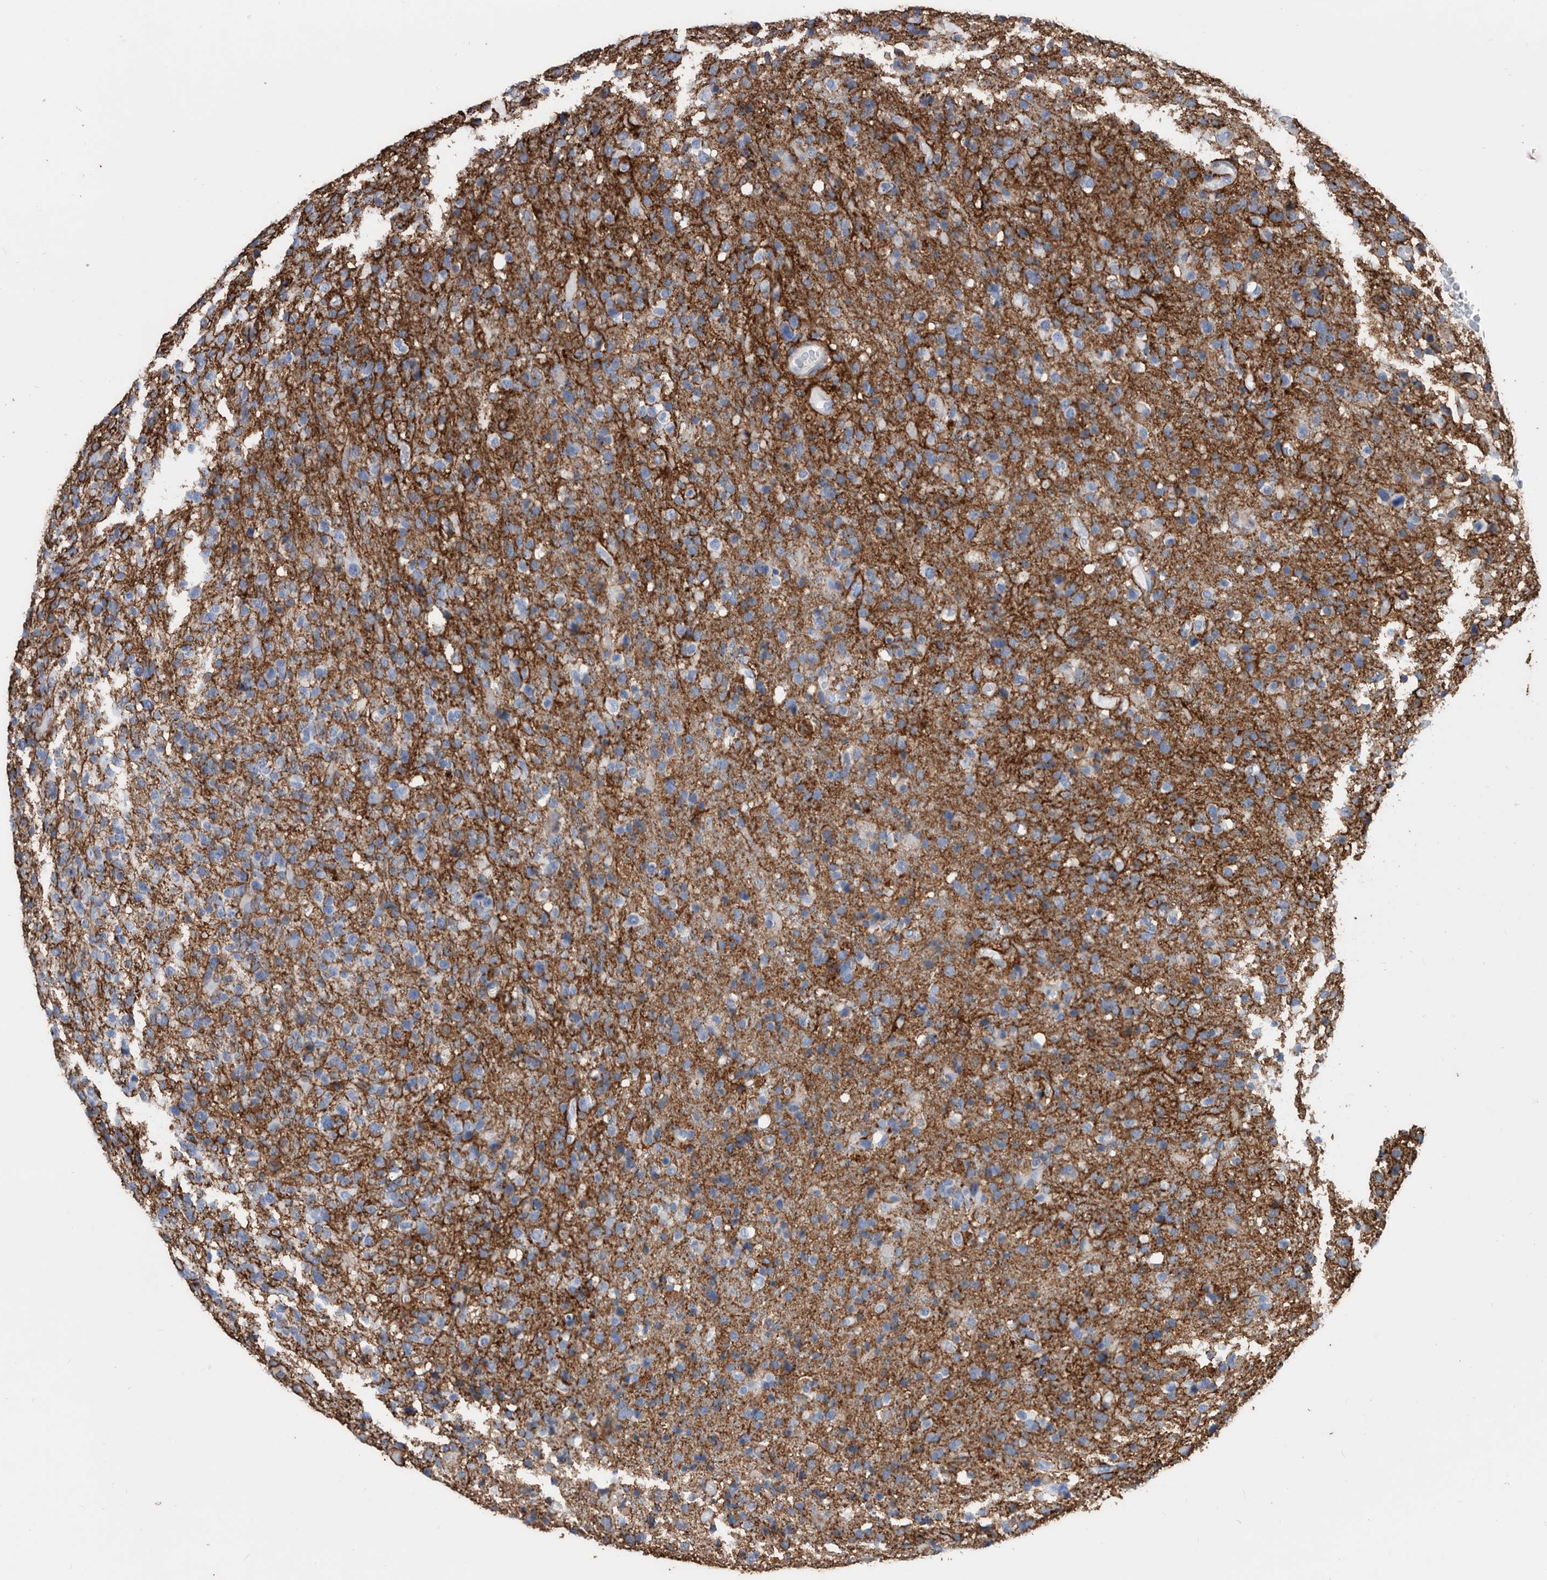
{"staining": {"intensity": "negative", "quantity": "none", "location": "none"}, "tissue": "glioma", "cell_type": "Tumor cells", "image_type": "cancer", "snomed": [{"axis": "morphology", "description": "Glioma, malignant, High grade"}, {"axis": "topography", "description": "Brain"}], "caption": "The micrograph exhibits no staining of tumor cells in glioma. The staining is performed using DAB (3,3'-diaminobenzidine) brown chromogen with nuclei counter-stained in using hematoxylin.", "gene": "MS4A4A", "patient": {"sex": "male", "age": 72}}